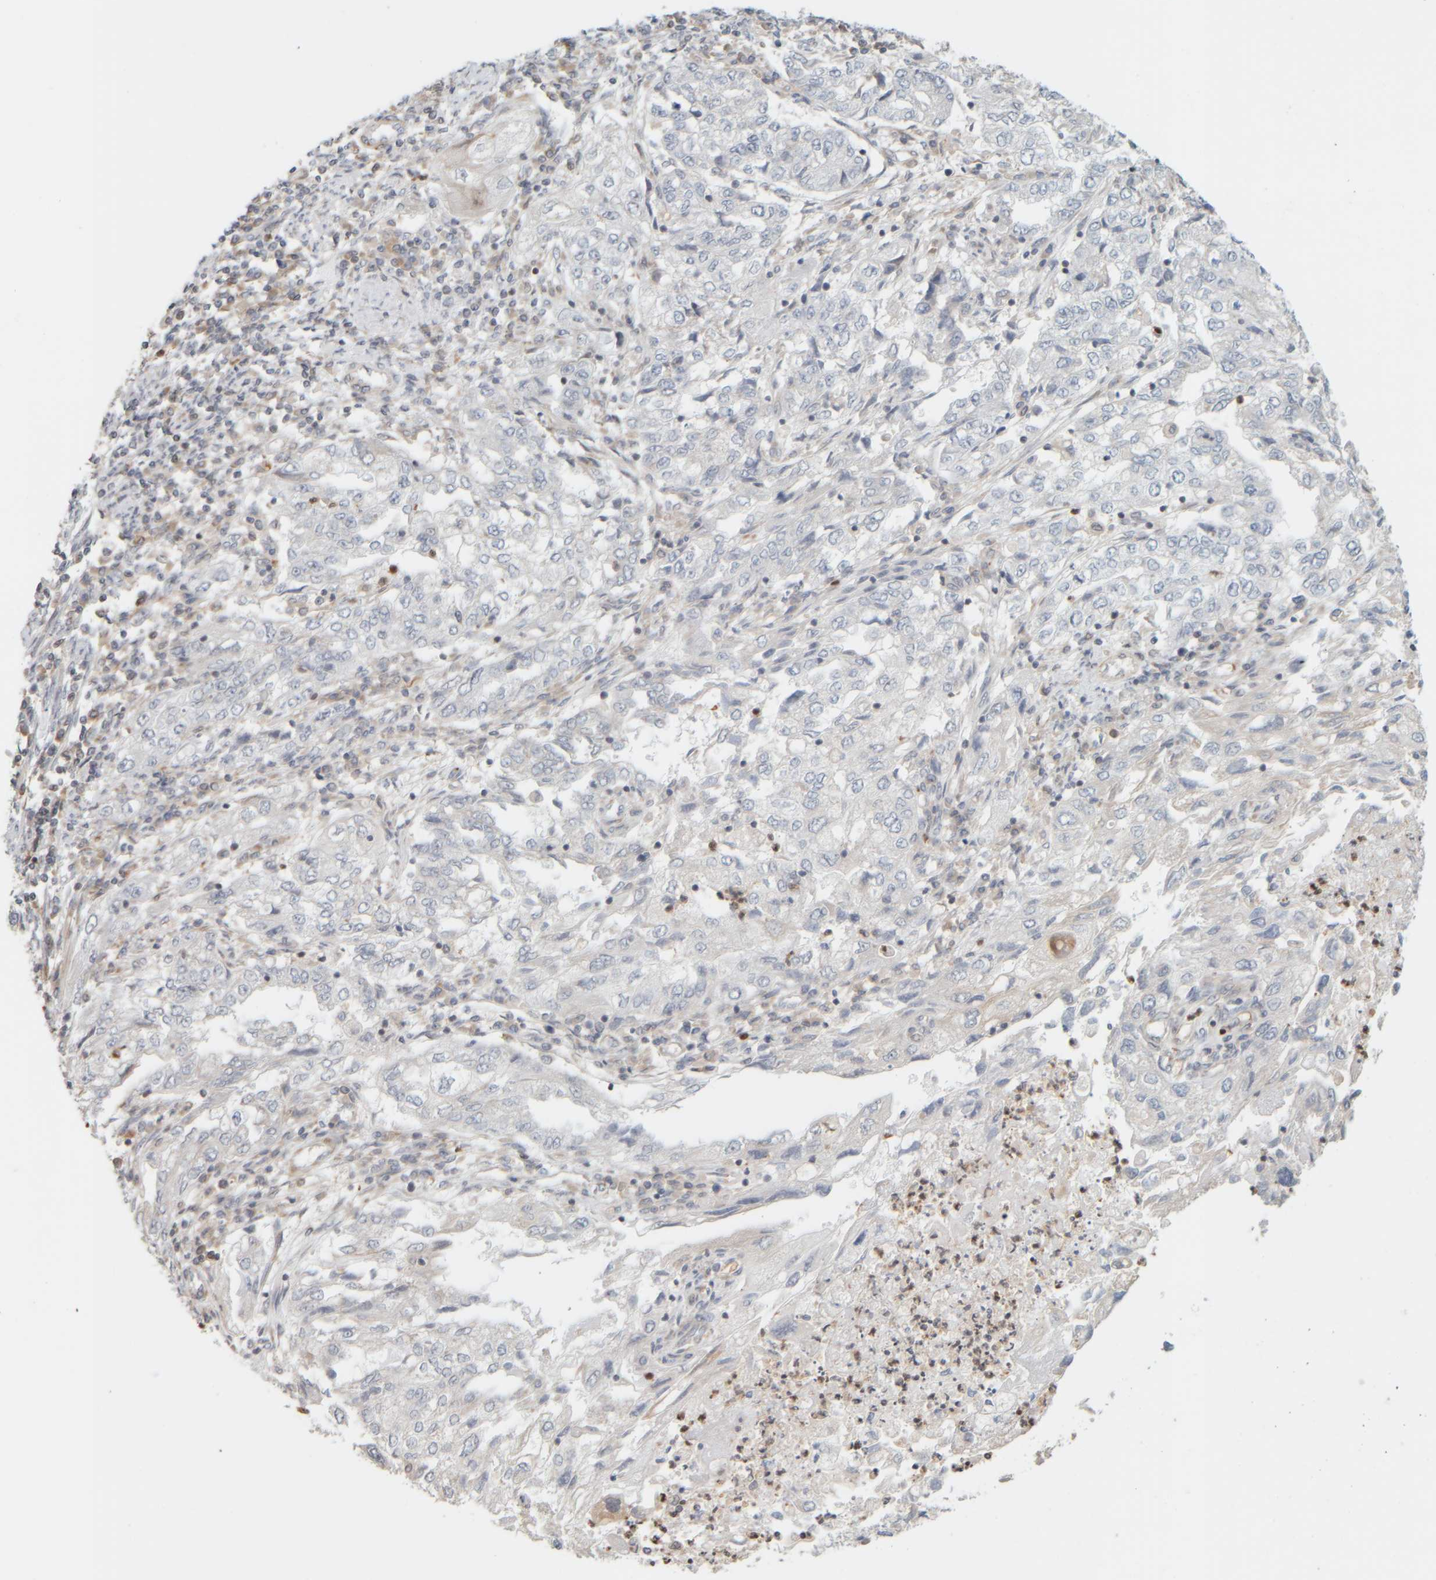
{"staining": {"intensity": "negative", "quantity": "none", "location": "none"}, "tissue": "endometrial cancer", "cell_type": "Tumor cells", "image_type": "cancer", "snomed": [{"axis": "morphology", "description": "Adenocarcinoma, NOS"}, {"axis": "topography", "description": "Endometrium"}], "caption": "Immunohistochemical staining of endometrial cancer (adenocarcinoma) reveals no significant staining in tumor cells.", "gene": "PTGES3L-AARSD1", "patient": {"sex": "female", "age": 49}}